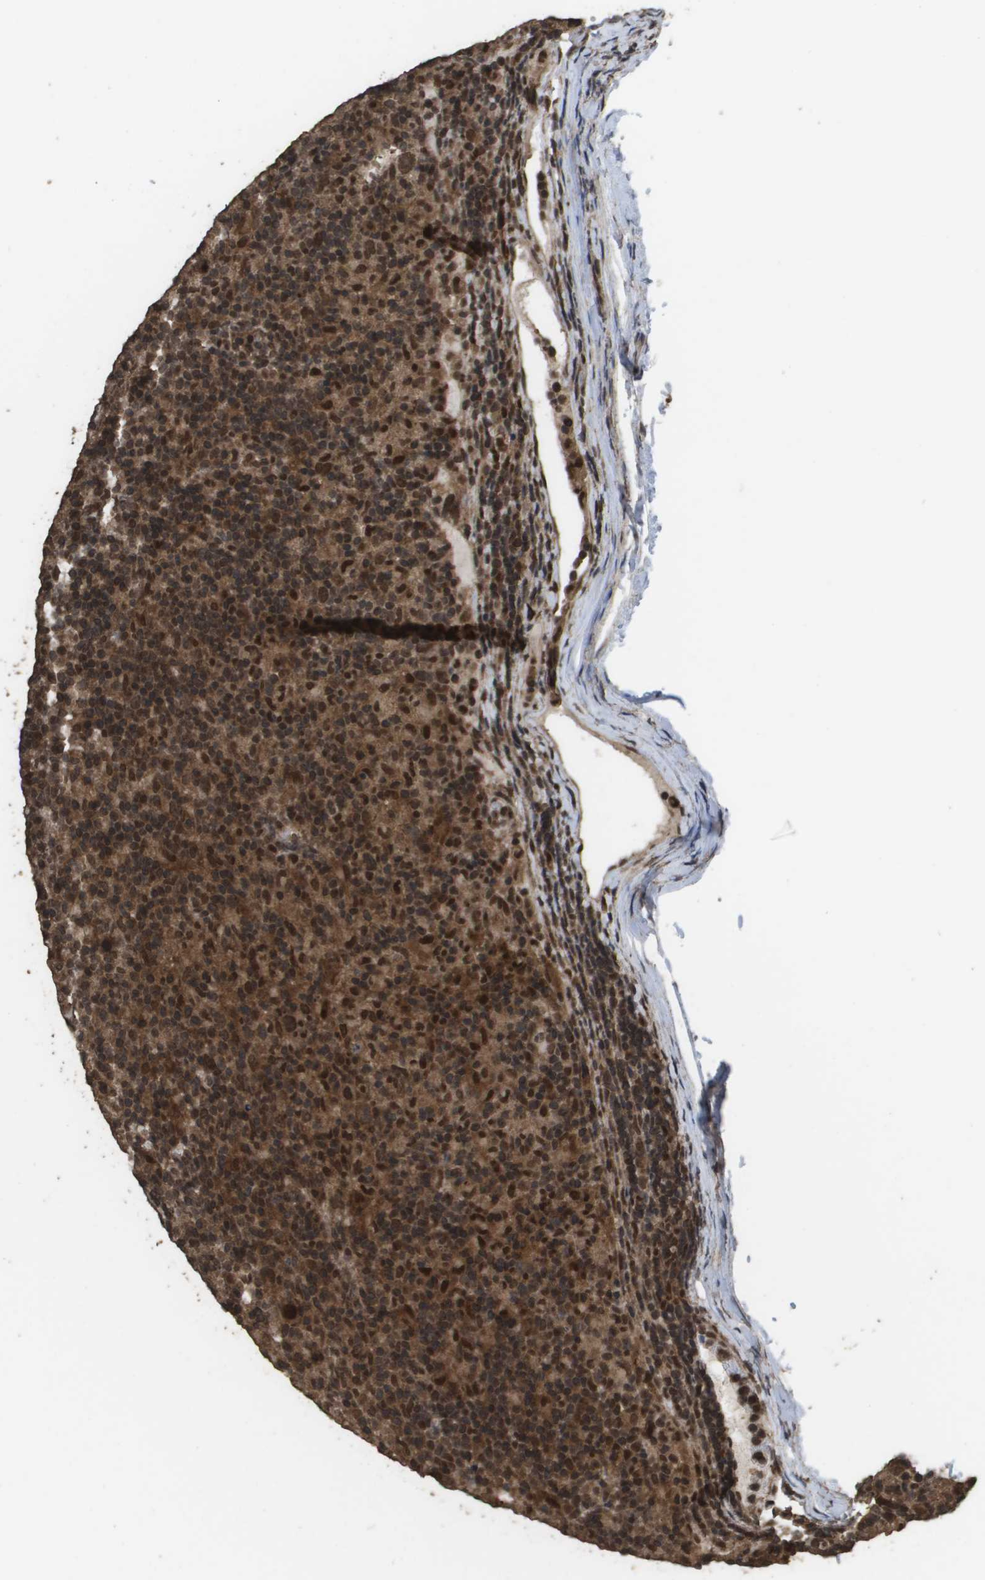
{"staining": {"intensity": "strong", "quantity": ">75%", "location": "cytoplasmic/membranous,nuclear"}, "tissue": "lymphoma", "cell_type": "Tumor cells", "image_type": "cancer", "snomed": [{"axis": "morphology", "description": "Hodgkin's disease, NOS"}, {"axis": "topography", "description": "Lymph node"}], "caption": "A histopathology image showing strong cytoplasmic/membranous and nuclear positivity in about >75% of tumor cells in lymphoma, as visualized by brown immunohistochemical staining.", "gene": "AXIN2", "patient": {"sex": "male", "age": 70}}